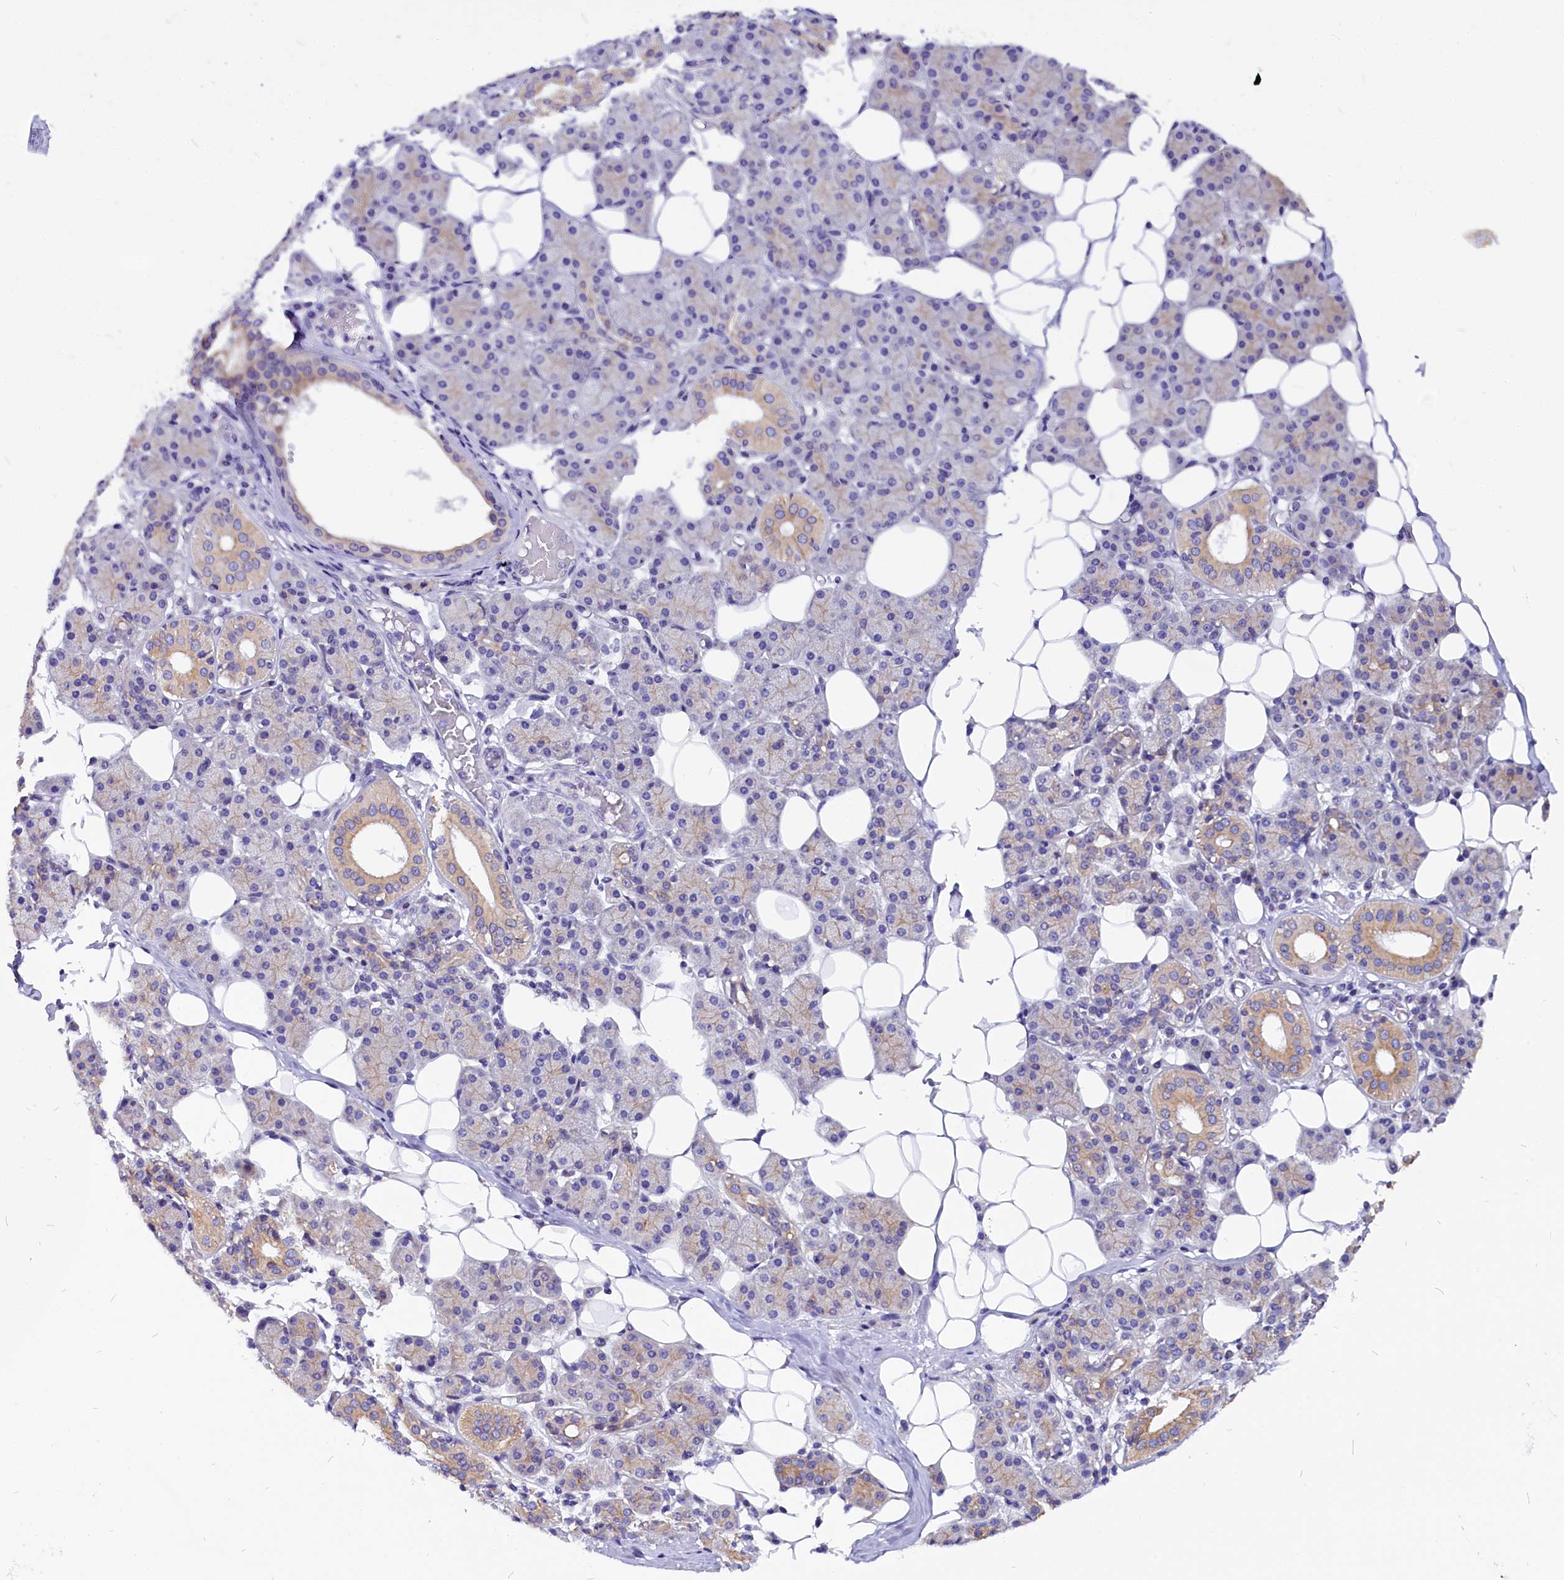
{"staining": {"intensity": "moderate", "quantity": "<25%", "location": "cytoplasmic/membranous"}, "tissue": "salivary gland", "cell_type": "Glandular cells", "image_type": "normal", "snomed": [{"axis": "morphology", "description": "Normal tissue, NOS"}, {"axis": "topography", "description": "Salivary gland"}], "caption": "IHC micrograph of benign salivary gland stained for a protein (brown), which displays low levels of moderate cytoplasmic/membranous expression in approximately <25% of glandular cells.", "gene": "CEP170", "patient": {"sex": "female", "age": 33}}